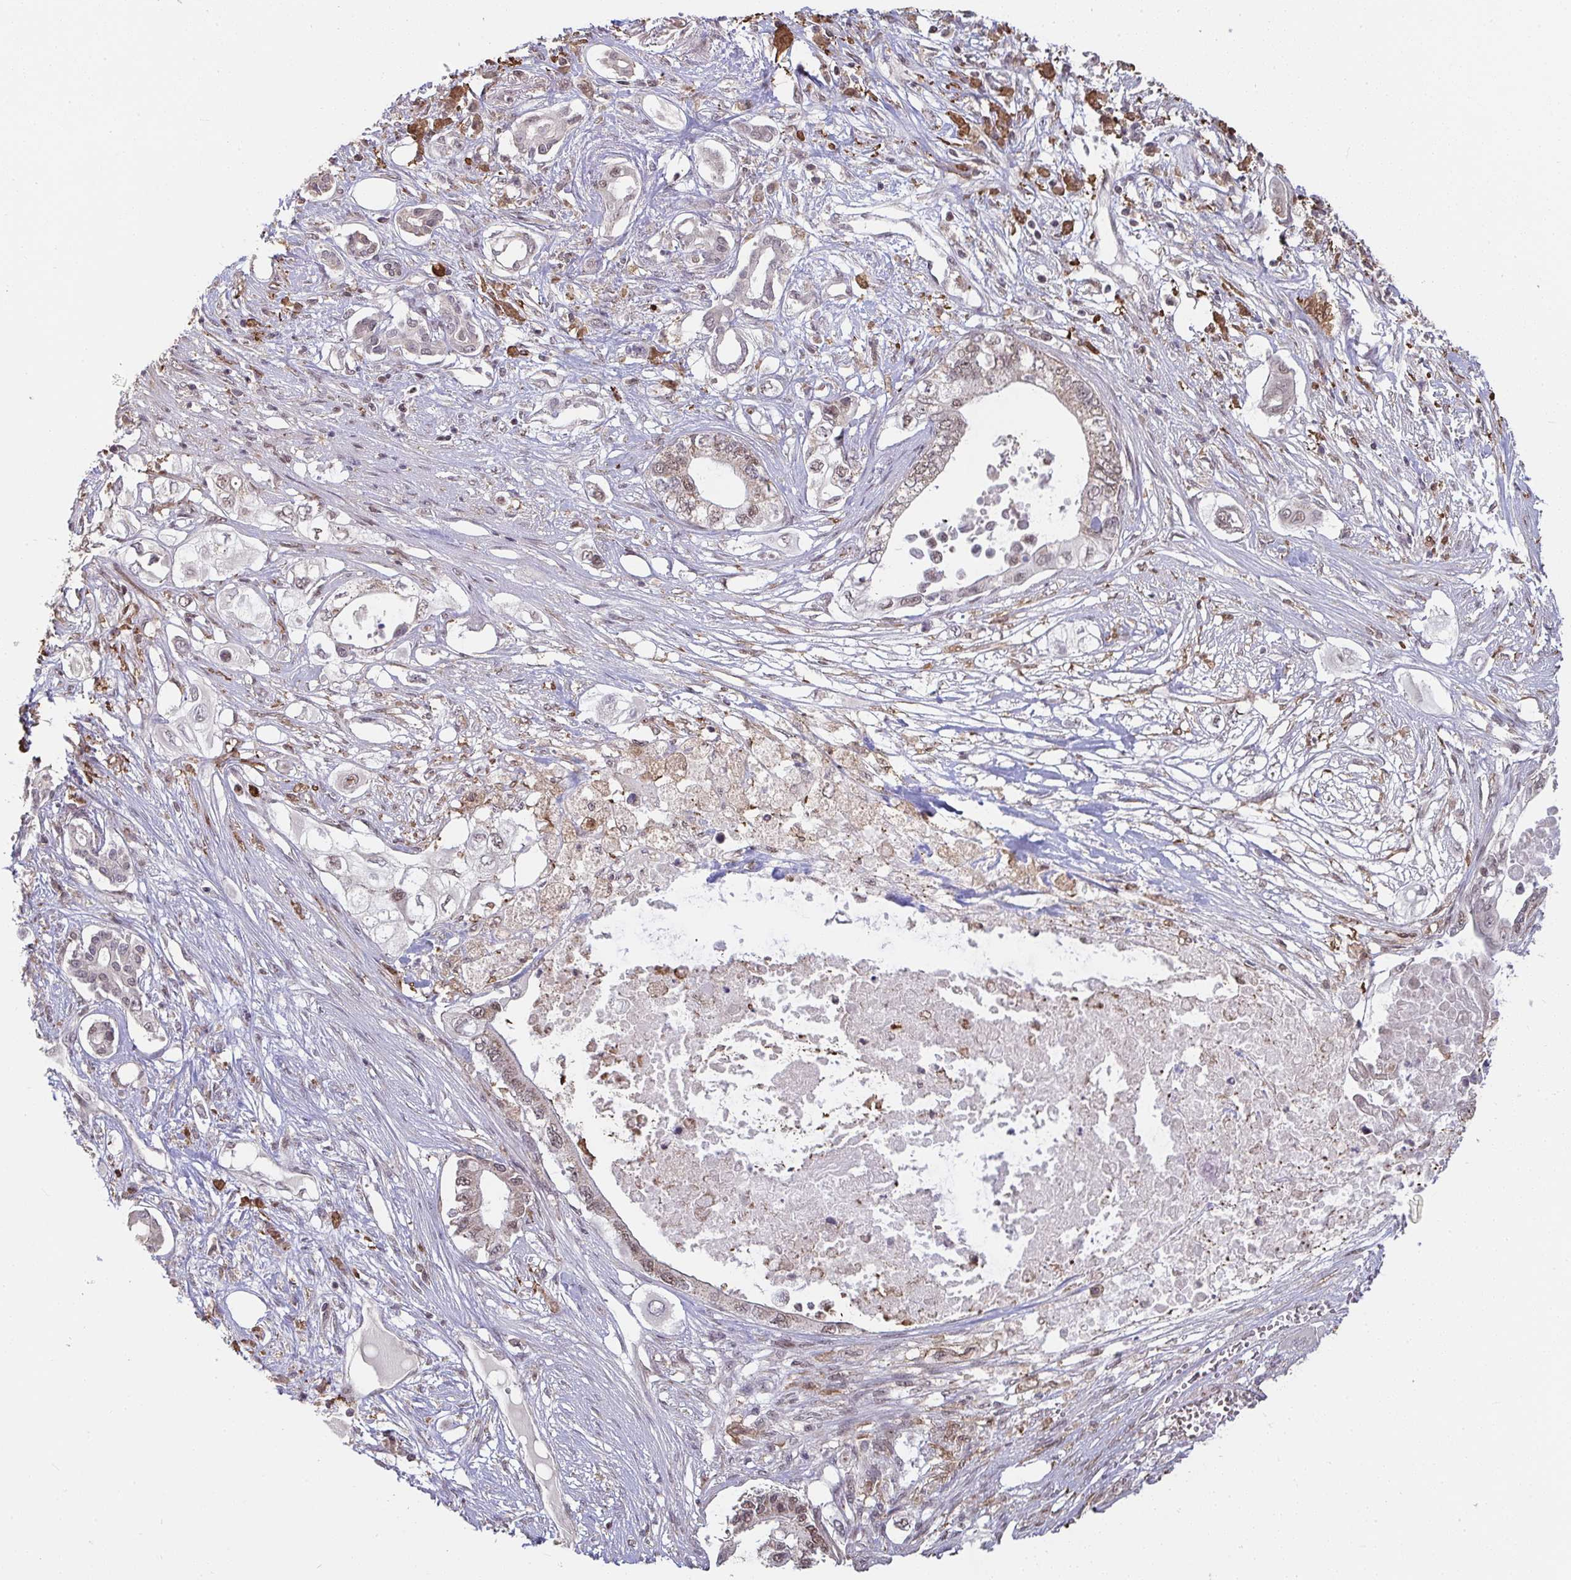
{"staining": {"intensity": "weak", "quantity": "<25%", "location": "nuclear"}, "tissue": "pancreatic cancer", "cell_type": "Tumor cells", "image_type": "cancer", "snomed": [{"axis": "morphology", "description": "Adenocarcinoma, NOS"}, {"axis": "topography", "description": "Pancreas"}], "caption": "Human pancreatic cancer stained for a protein using immunohistochemistry displays no staining in tumor cells.", "gene": "SAP30", "patient": {"sex": "female", "age": 63}}